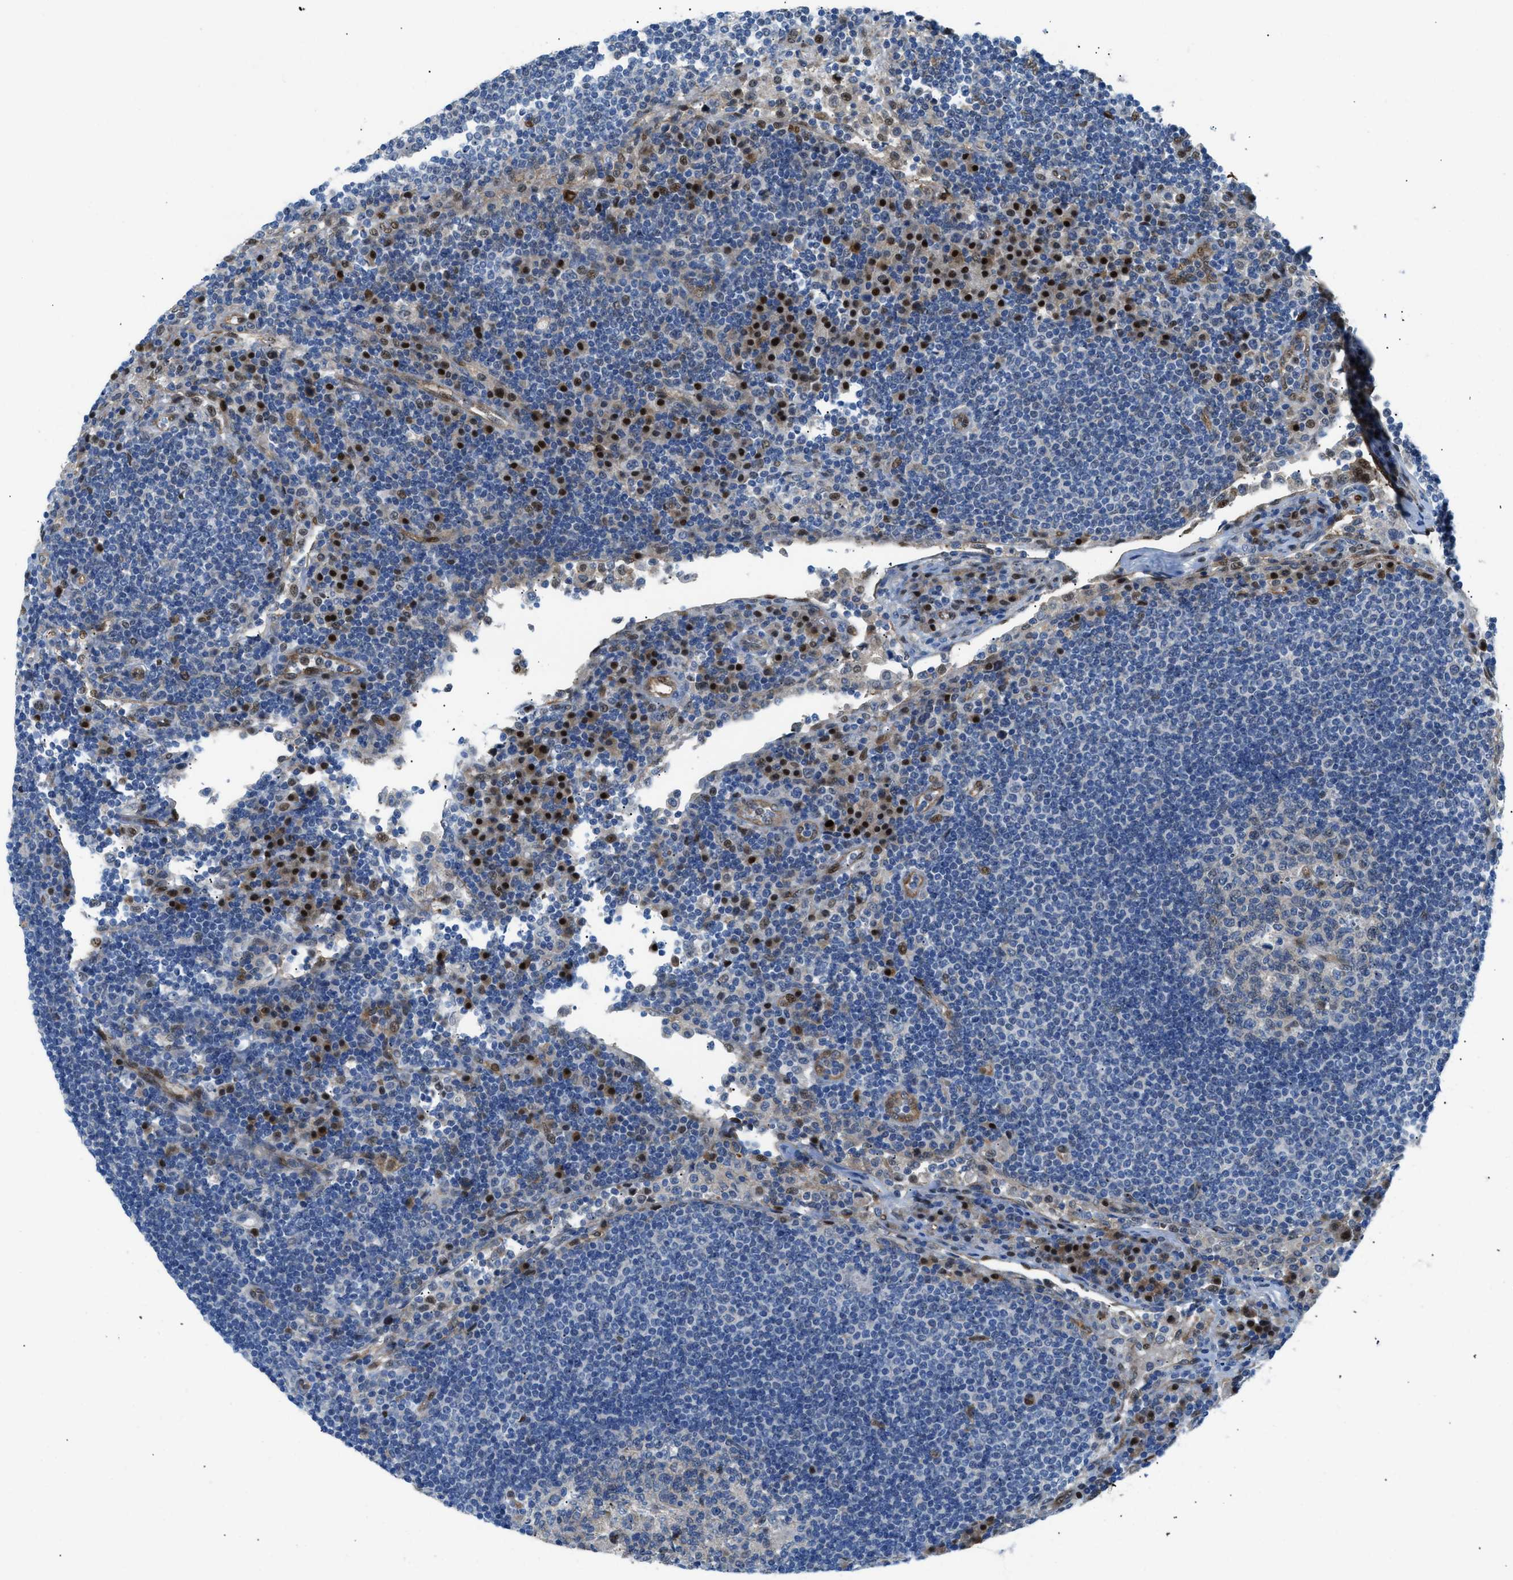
{"staining": {"intensity": "moderate", "quantity": "<25%", "location": "cytoplasmic/membranous"}, "tissue": "lymph node", "cell_type": "Germinal center cells", "image_type": "normal", "snomed": [{"axis": "morphology", "description": "Normal tissue, NOS"}, {"axis": "topography", "description": "Lymph node"}], "caption": "Normal lymph node reveals moderate cytoplasmic/membranous staining in about <25% of germinal center cells, visualized by immunohistochemistry. (DAB (3,3'-diaminobenzidine) = brown stain, brightfield microscopy at high magnification).", "gene": "YWHAE", "patient": {"sex": "female", "age": 53}}